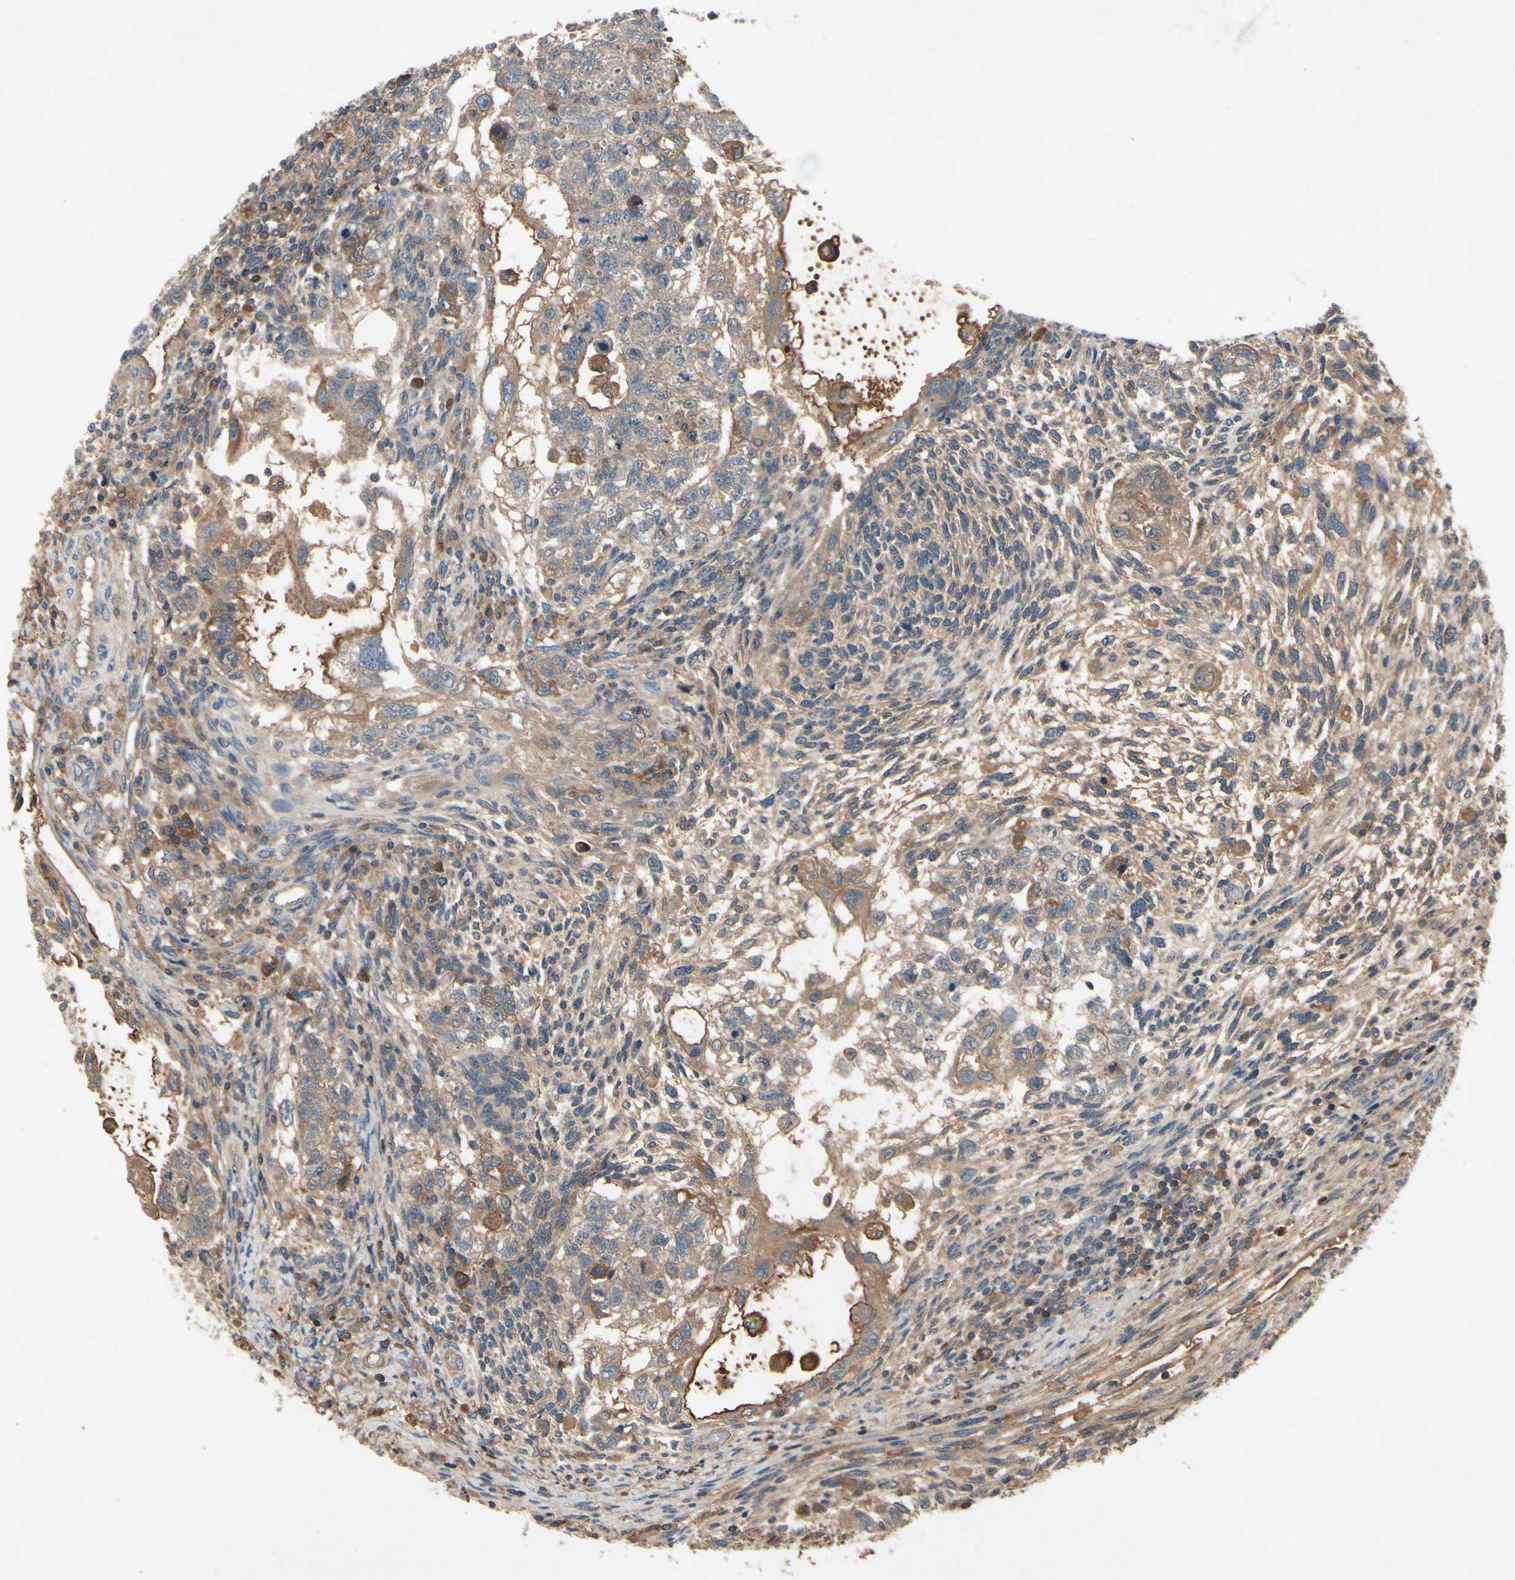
{"staining": {"intensity": "weak", "quantity": ">75%", "location": "cytoplasmic/membranous"}, "tissue": "testis cancer", "cell_type": "Tumor cells", "image_type": "cancer", "snomed": [{"axis": "morphology", "description": "Normal tissue, NOS"}, {"axis": "morphology", "description": "Carcinoma, Embryonal, NOS"}, {"axis": "topography", "description": "Testis"}], "caption": "IHC staining of testis cancer, which demonstrates low levels of weak cytoplasmic/membranous positivity in about >75% of tumor cells indicating weak cytoplasmic/membranous protein expression. The staining was performed using DAB (brown) for protein detection and nuclei were counterstained in hematoxylin (blue).", "gene": "IL1RL1", "patient": {"sex": "male", "age": 36}}